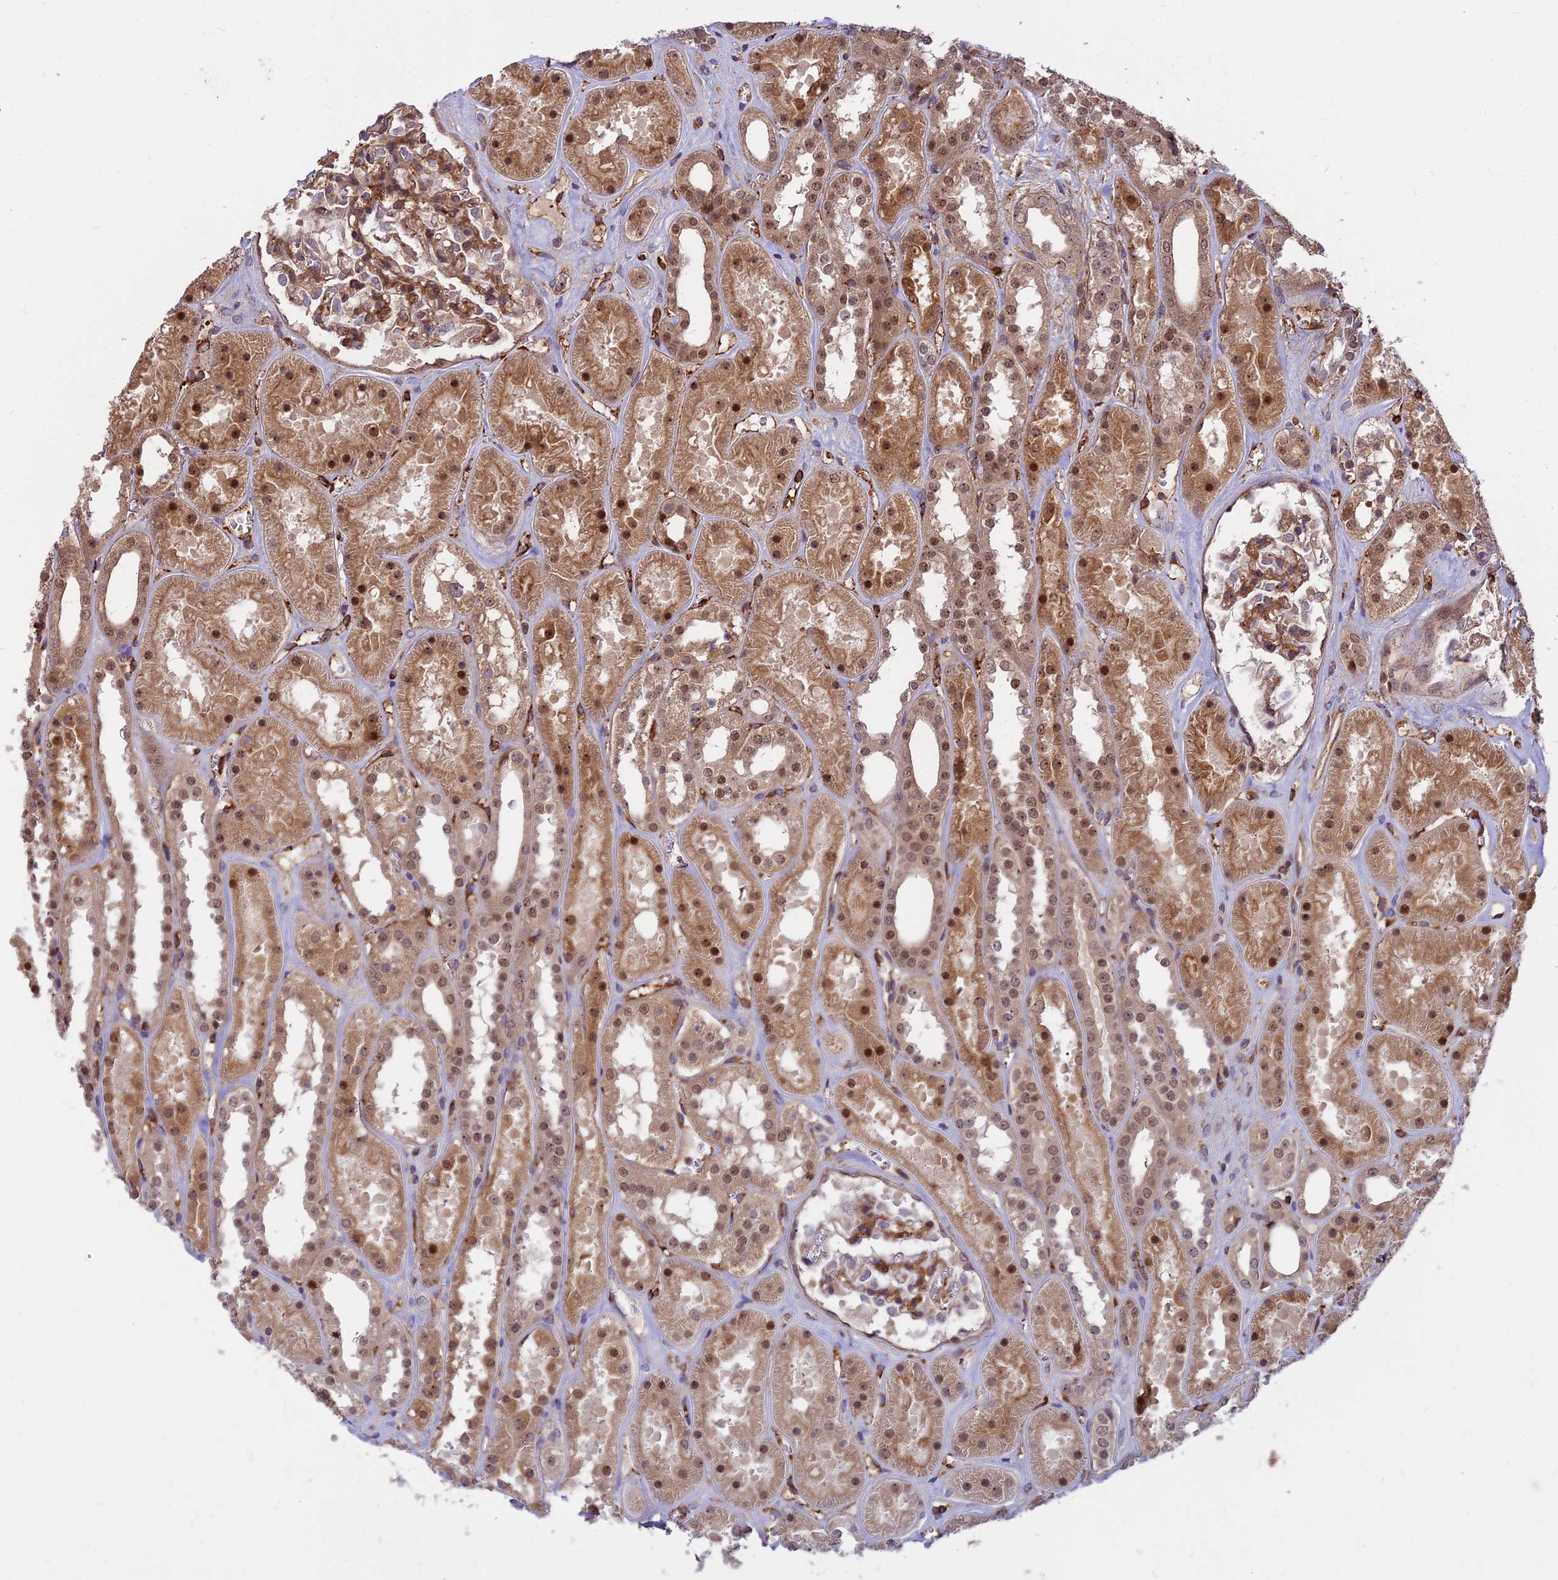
{"staining": {"intensity": "moderate", "quantity": "25%-75%", "location": "cytoplasmic/membranous"}, "tissue": "kidney", "cell_type": "Cells in glomeruli", "image_type": "normal", "snomed": [{"axis": "morphology", "description": "Normal tissue, NOS"}, {"axis": "topography", "description": "Kidney"}], "caption": "Cells in glomeruli reveal medium levels of moderate cytoplasmic/membranous staining in approximately 25%-75% of cells in benign kidney. The protein is stained brown, and the nuclei are stained in blue (DAB (3,3'-diaminobenzidine) IHC with brightfield microscopy, high magnification).", "gene": "TCEA3", "patient": {"sex": "female", "age": 41}}